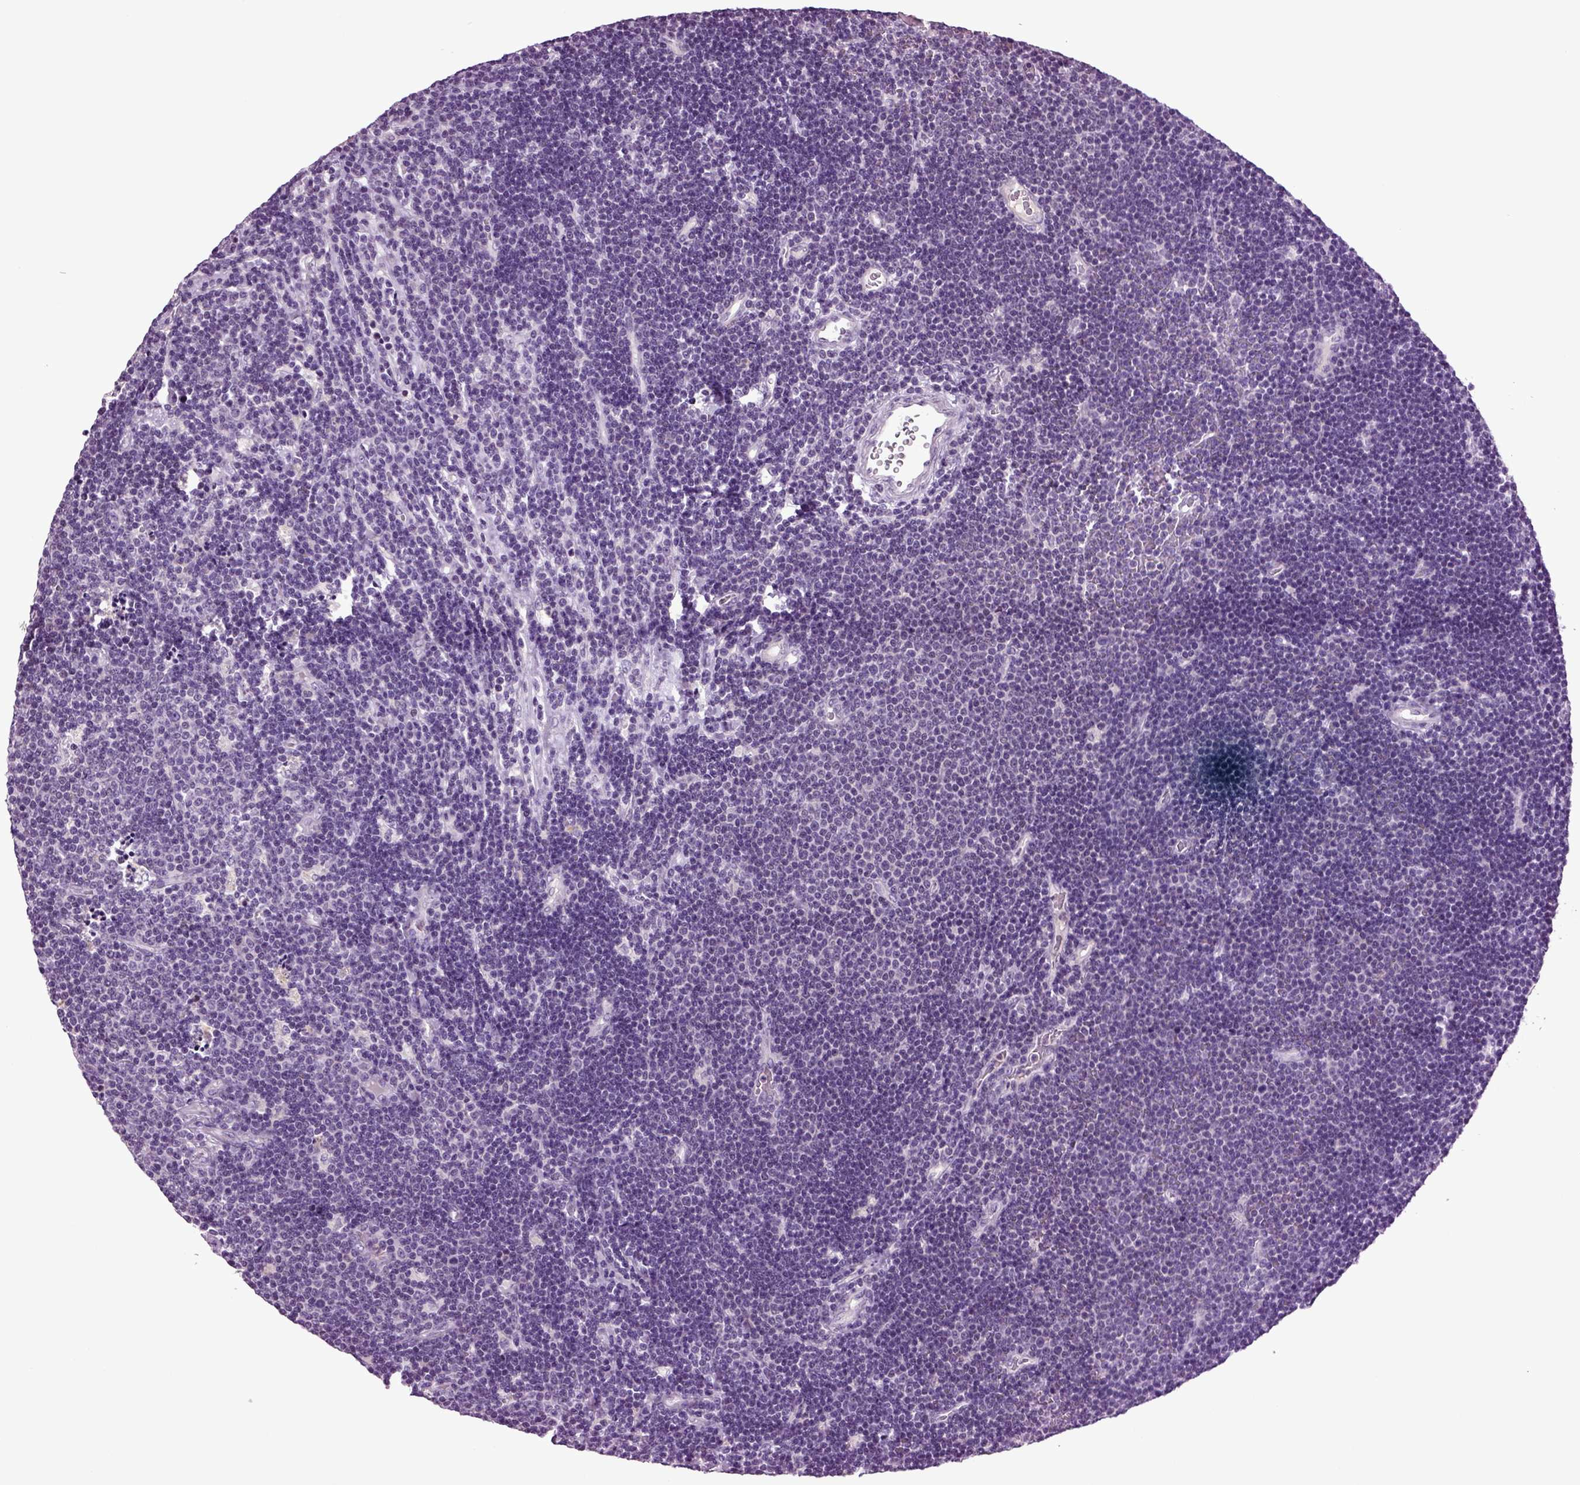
{"staining": {"intensity": "negative", "quantity": "none", "location": "none"}, "tissue": "lymphoma", "cell_type": "Tumor cells", "image_type": "cancer", "snomed": [{"axis": "morphology", "description": "Malignant lymphoma, non-Hodgkin's type, Low grade"}, {"axis": "topography", "description": "Brain"}], "caption": "Protein analysis of lymphoma displays no significant positivity in tumor cells. (Stains: DAB immunohistochemistry with hematoxylin counter stain, Microscopy: brightfield microscopy at high magnification).", "gene": "FGF11", "patient": {"sex": "female", "age": 66}}